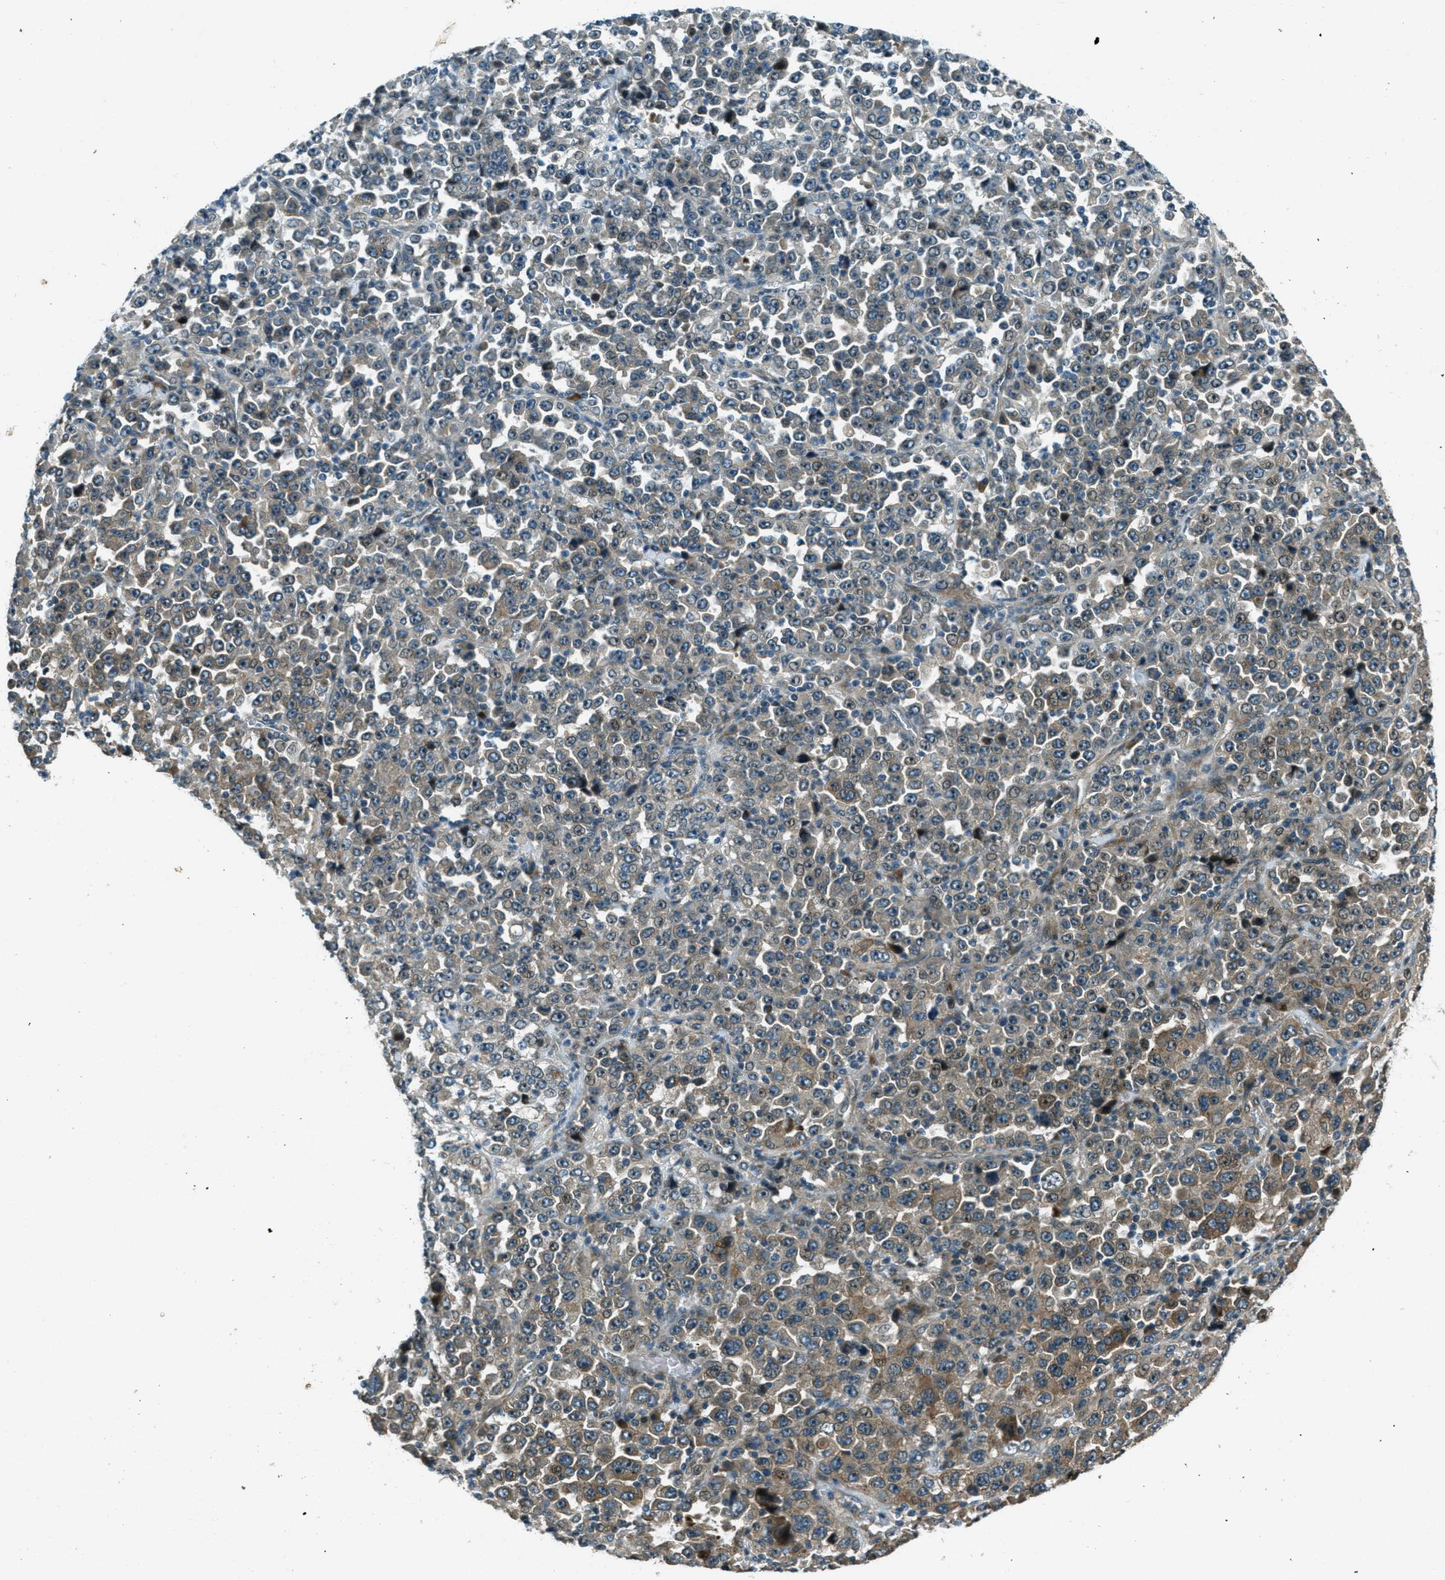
{"staining": {"intensity": "negative", "quantity": "none", "location": "none"}, "tissue": "stomach cancer", "cell_type": "Tumor cells", "image_type": "cancer", "snomed": [{"axis": "morphology", "description": "Normal tissue, NOS"}, {"axis": "morphology", "description": "Adenocarcinoma, NOS"}, {"axis": "topography", "description": "Stomach, upper"}, {"axis": "topography", "description": "Stomach"}], "caption": "Protein analysis of stomach cancer displays no significant expression in tumor cells. (Immunohistochemistry, brightfield microscopy, high magnification).", "gene": "STK11", "patient": {"sex": "male", "age": 59}}